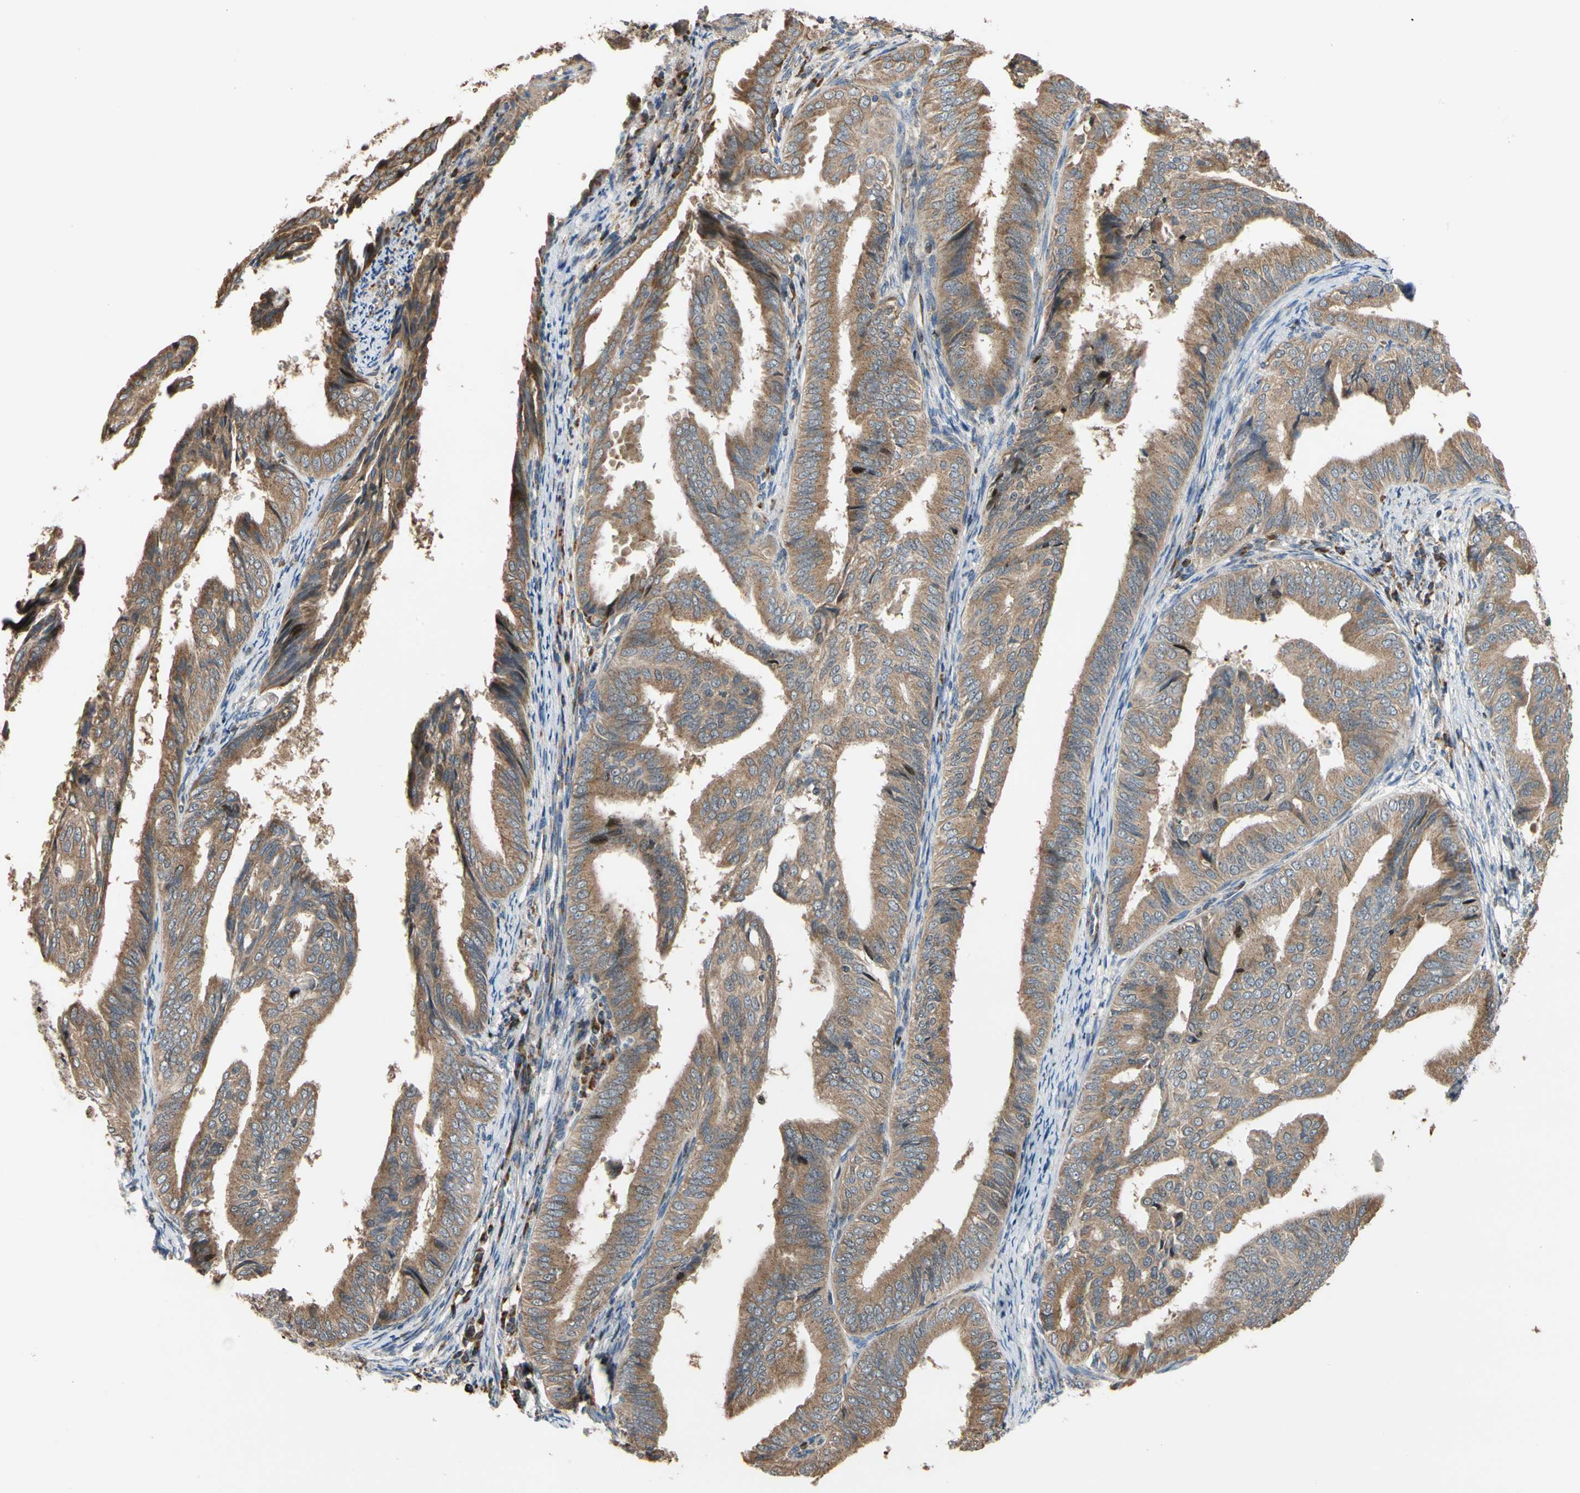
{"staining": {"intensity": "moderate", "quantity": ">75%", "location": "cytoplasmic/membranous"}, "tissue": "endometrial cancer", "cell_type": "Tumor cells", "image_type": "cancer", "snomed": [{"axis": "morphology", "description": "Adenocarcinoma, NOS"}, {"axis": "topography", "description": "Endometrium"}], "caption": "A micrograph of endometrial cancer (adenocarcinoma) stained for a protein displays moderate cytoplasmic/membranous brown staining in tumor cells. The staining was performed using DAB to visualize the protein expression in brown, while the nuclei were stained in blue with hematoxylin (Magnification: 20x).", "gene": "IP6K2", "patient": {"sex": "female", "age": 58}}